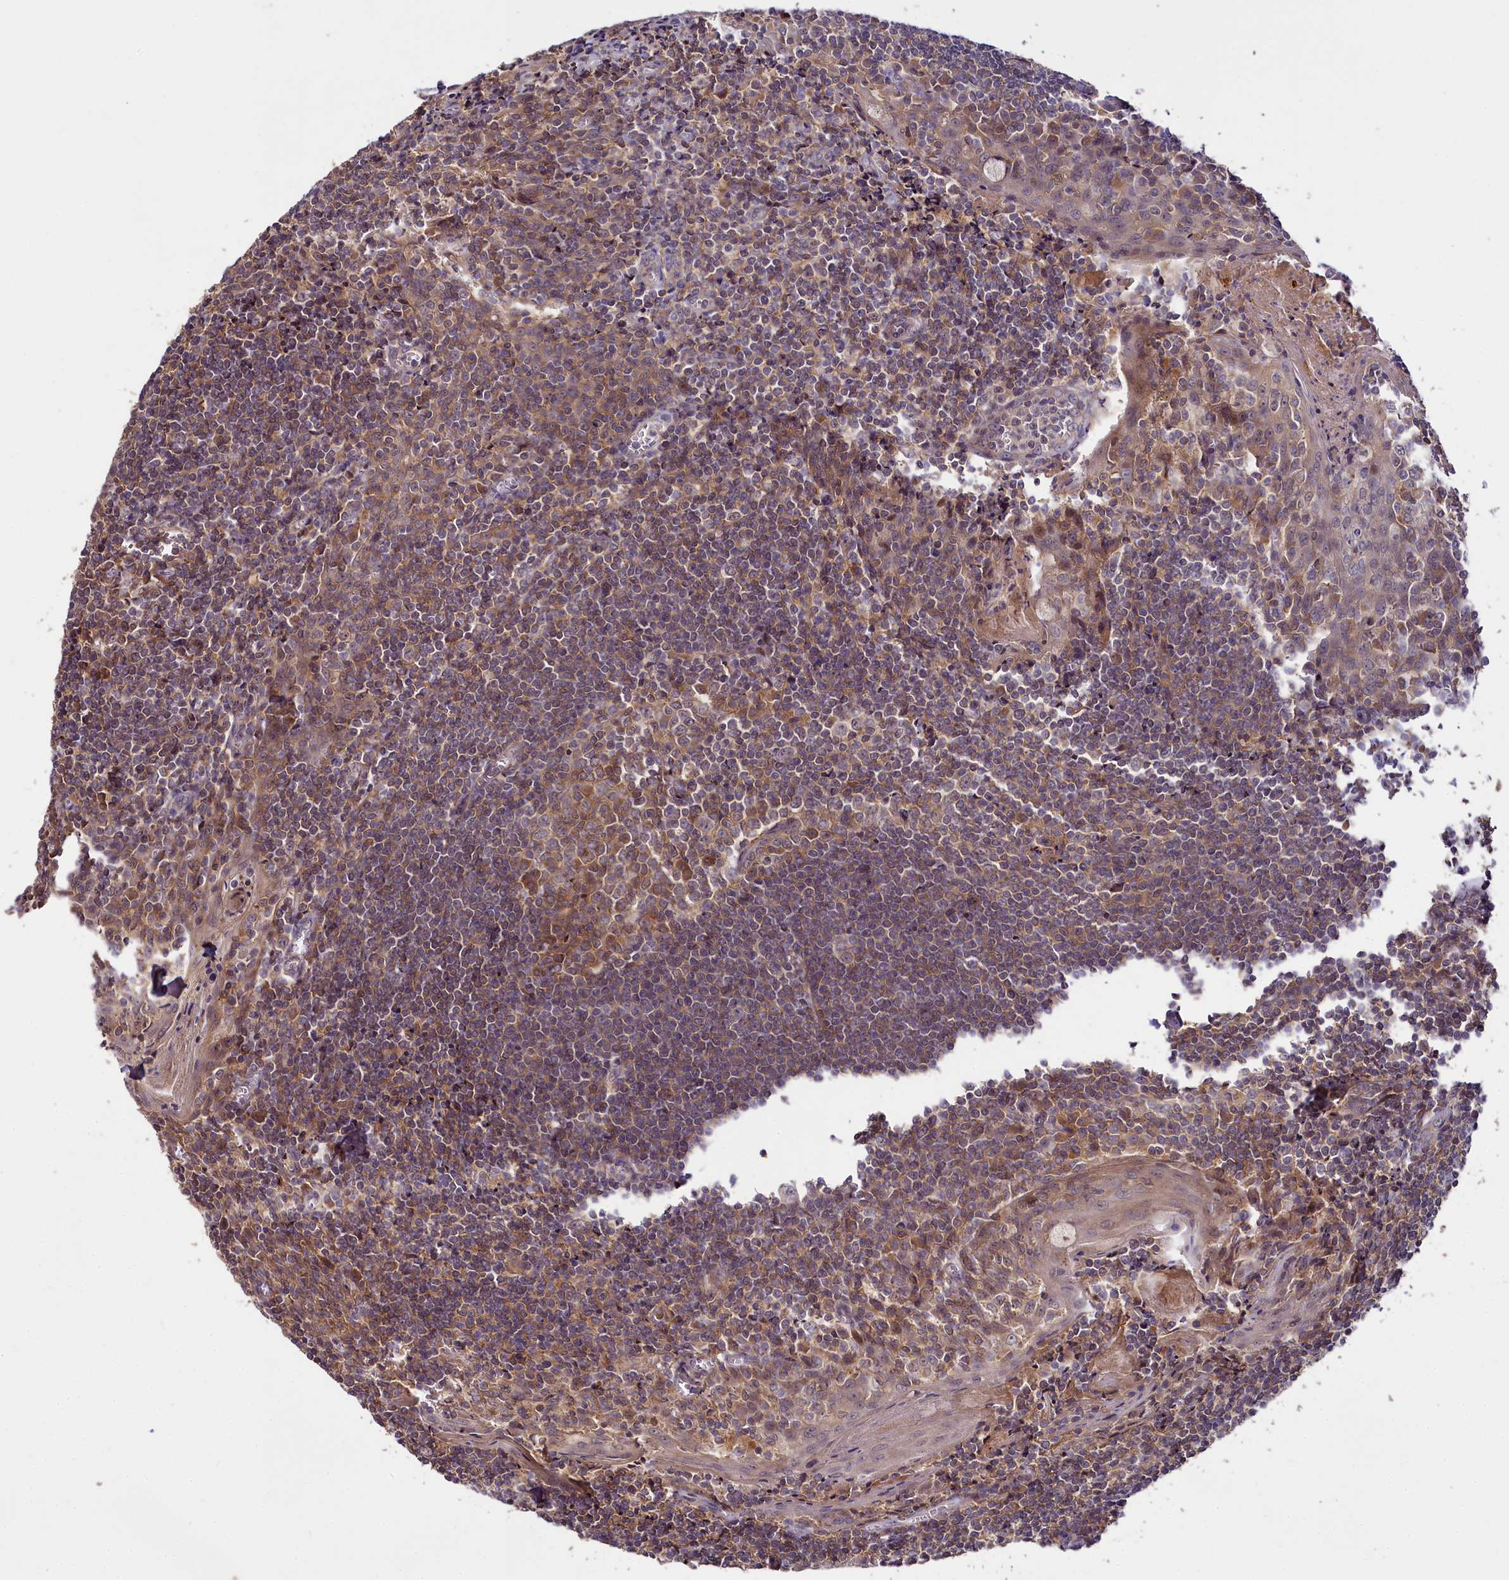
{"staining": {"intensity": "moderate", "quantity": "25%-75%", "location": "cytoplasmic/membranous"}, "tissue": "tonsil", "cell_type": "Germinal center cells", "image_type": "normal", "snomed": [{"axis": "morphology", "description": "Normal tissue, NOS"}, {"axis": "topography", "description": "Tonsil"}], "caption": "A micrograph of human tonsil stained for a protein exhibits moderate cytoplasmic/membranous brown staining in germinal center cells.", "gene": "TMEM39A", "patient": {"sex": "male", "age": 27}}